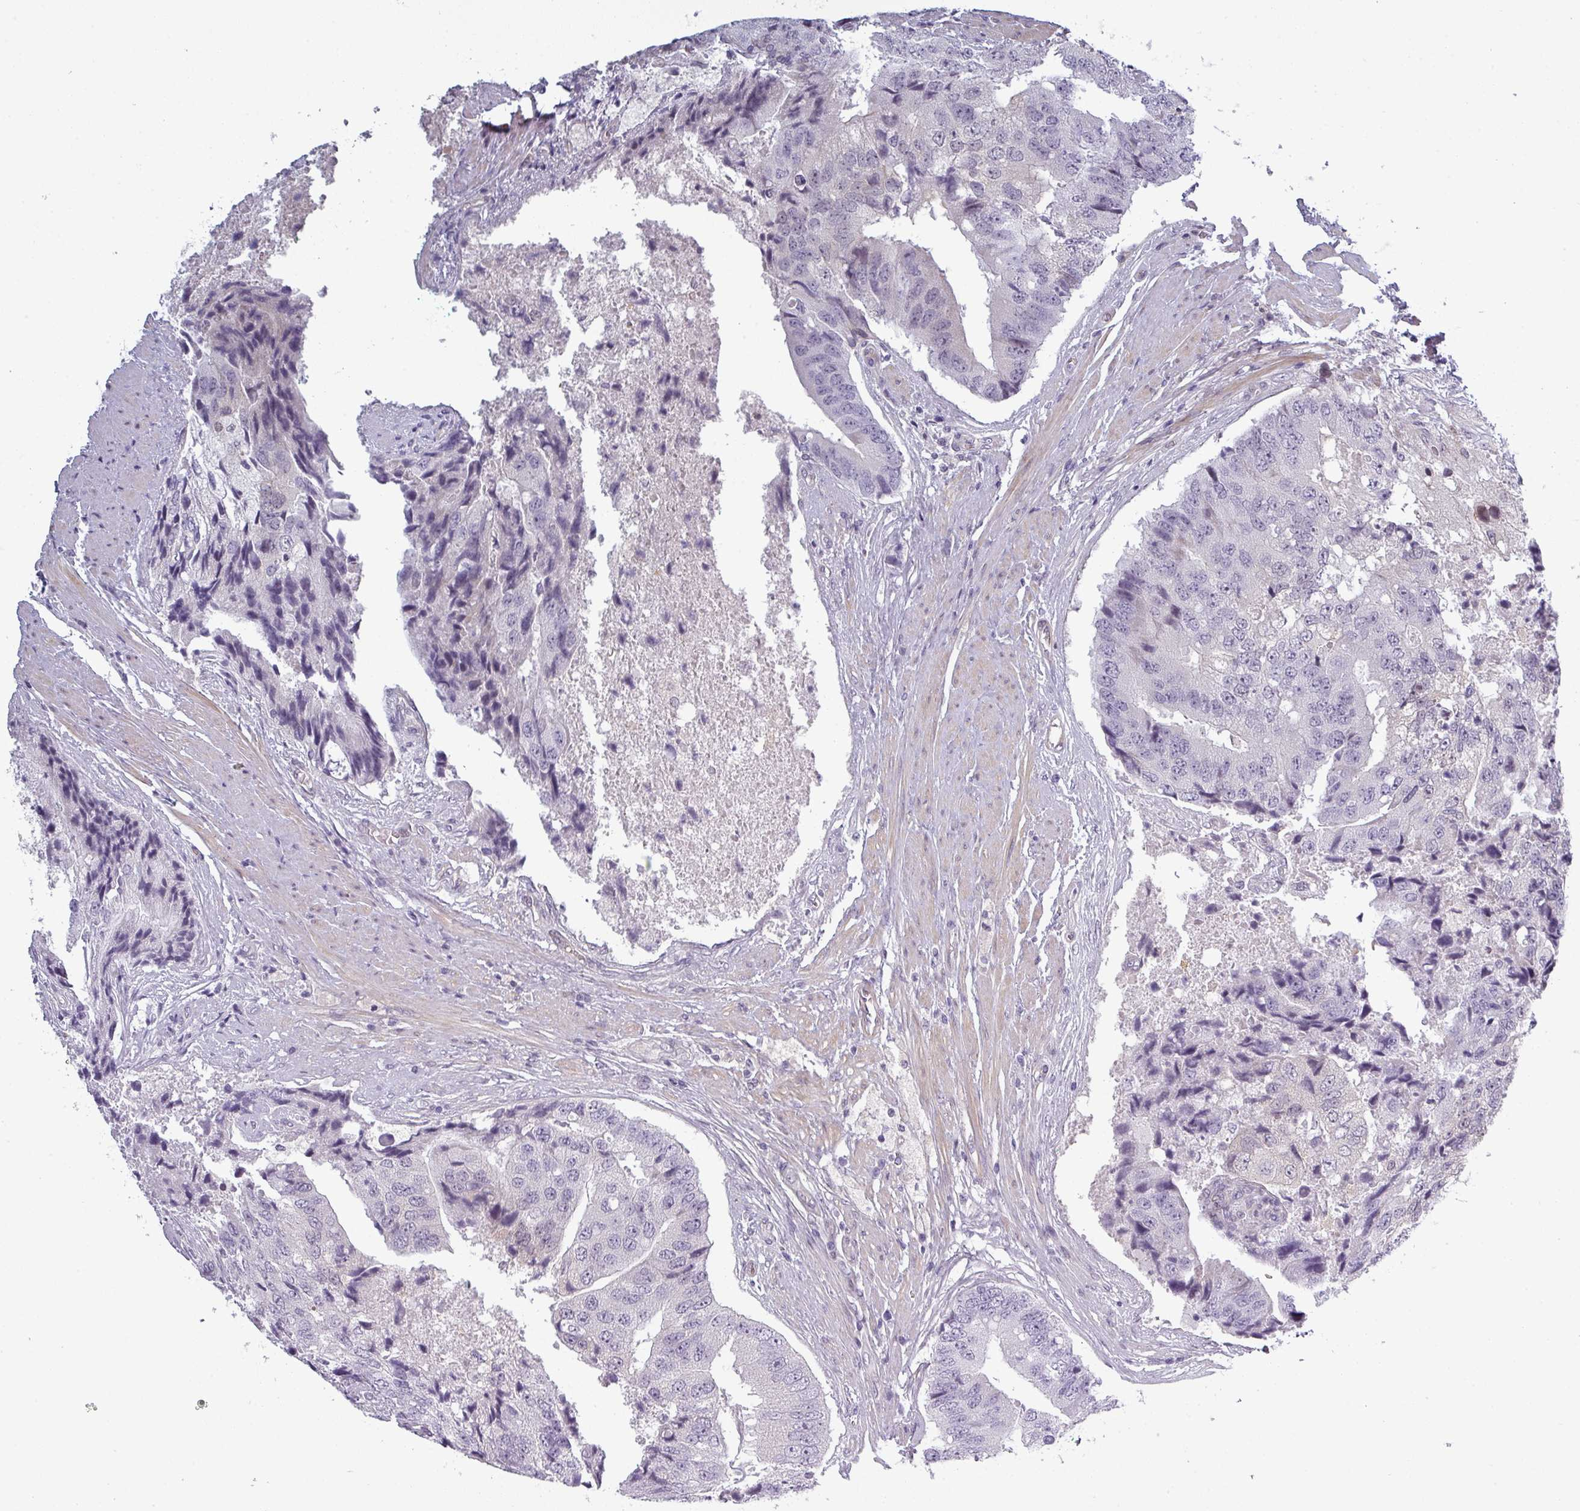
{"staining": {"intensity": "negative", "quantity": "none", "location": "none"}, "tissue": "prostate cancer", "cell_type": "Tumor cells", "image_type": "cancer", "snomed": [{"axis": "morphology", "description": "Adenocarcinoma, High grade"}, {"axis": "topography", "description": "Prostate"}], "caption": "The histopathology image shows no staining of tumor cells in prostate cancer.", "gene": "PRAMEF12", "patient": {"sex": "male", "age": 70}}